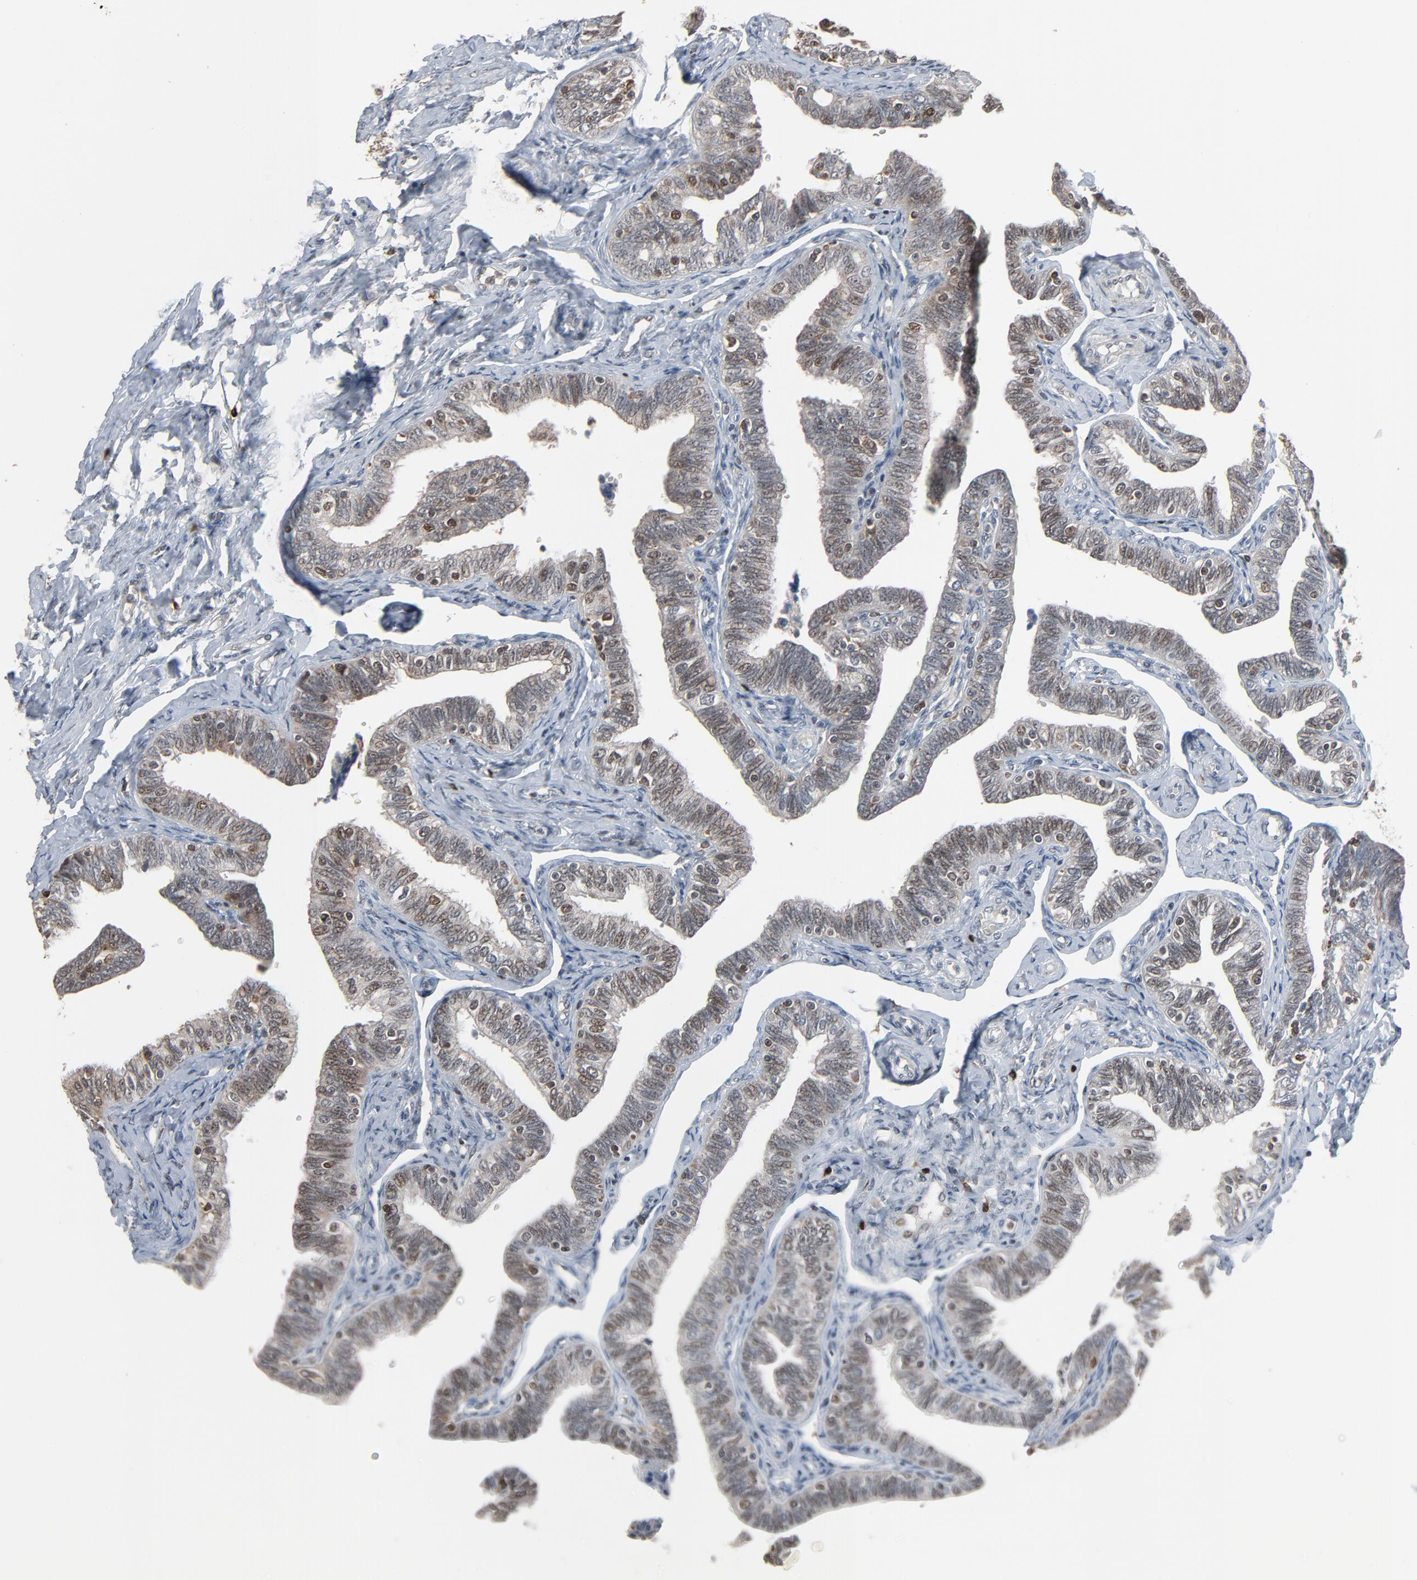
{"staining": {"intensity": "weak", "quantity": ">75%", "location": "nuclear"}, "tissue": "fallopian tube", "cell_type": "Glandular cells", "image_type": "normal", "snomed": [{"axis": "morphology", "description": "Normal tissue, NOS"}, {"axis": "topography", "description": "Fallopian tube"}, {"axis": "topography", "description": "Ovary"}], "caption": "Protein expression analysis of normal human fallopian tube reveals weak nuclear positivity in about >75% of glandular cells. (IHC, brightfield microscopy, high magnification).", "gene": "DOCK8", "patient": {"sex": "female", "age": 69}}